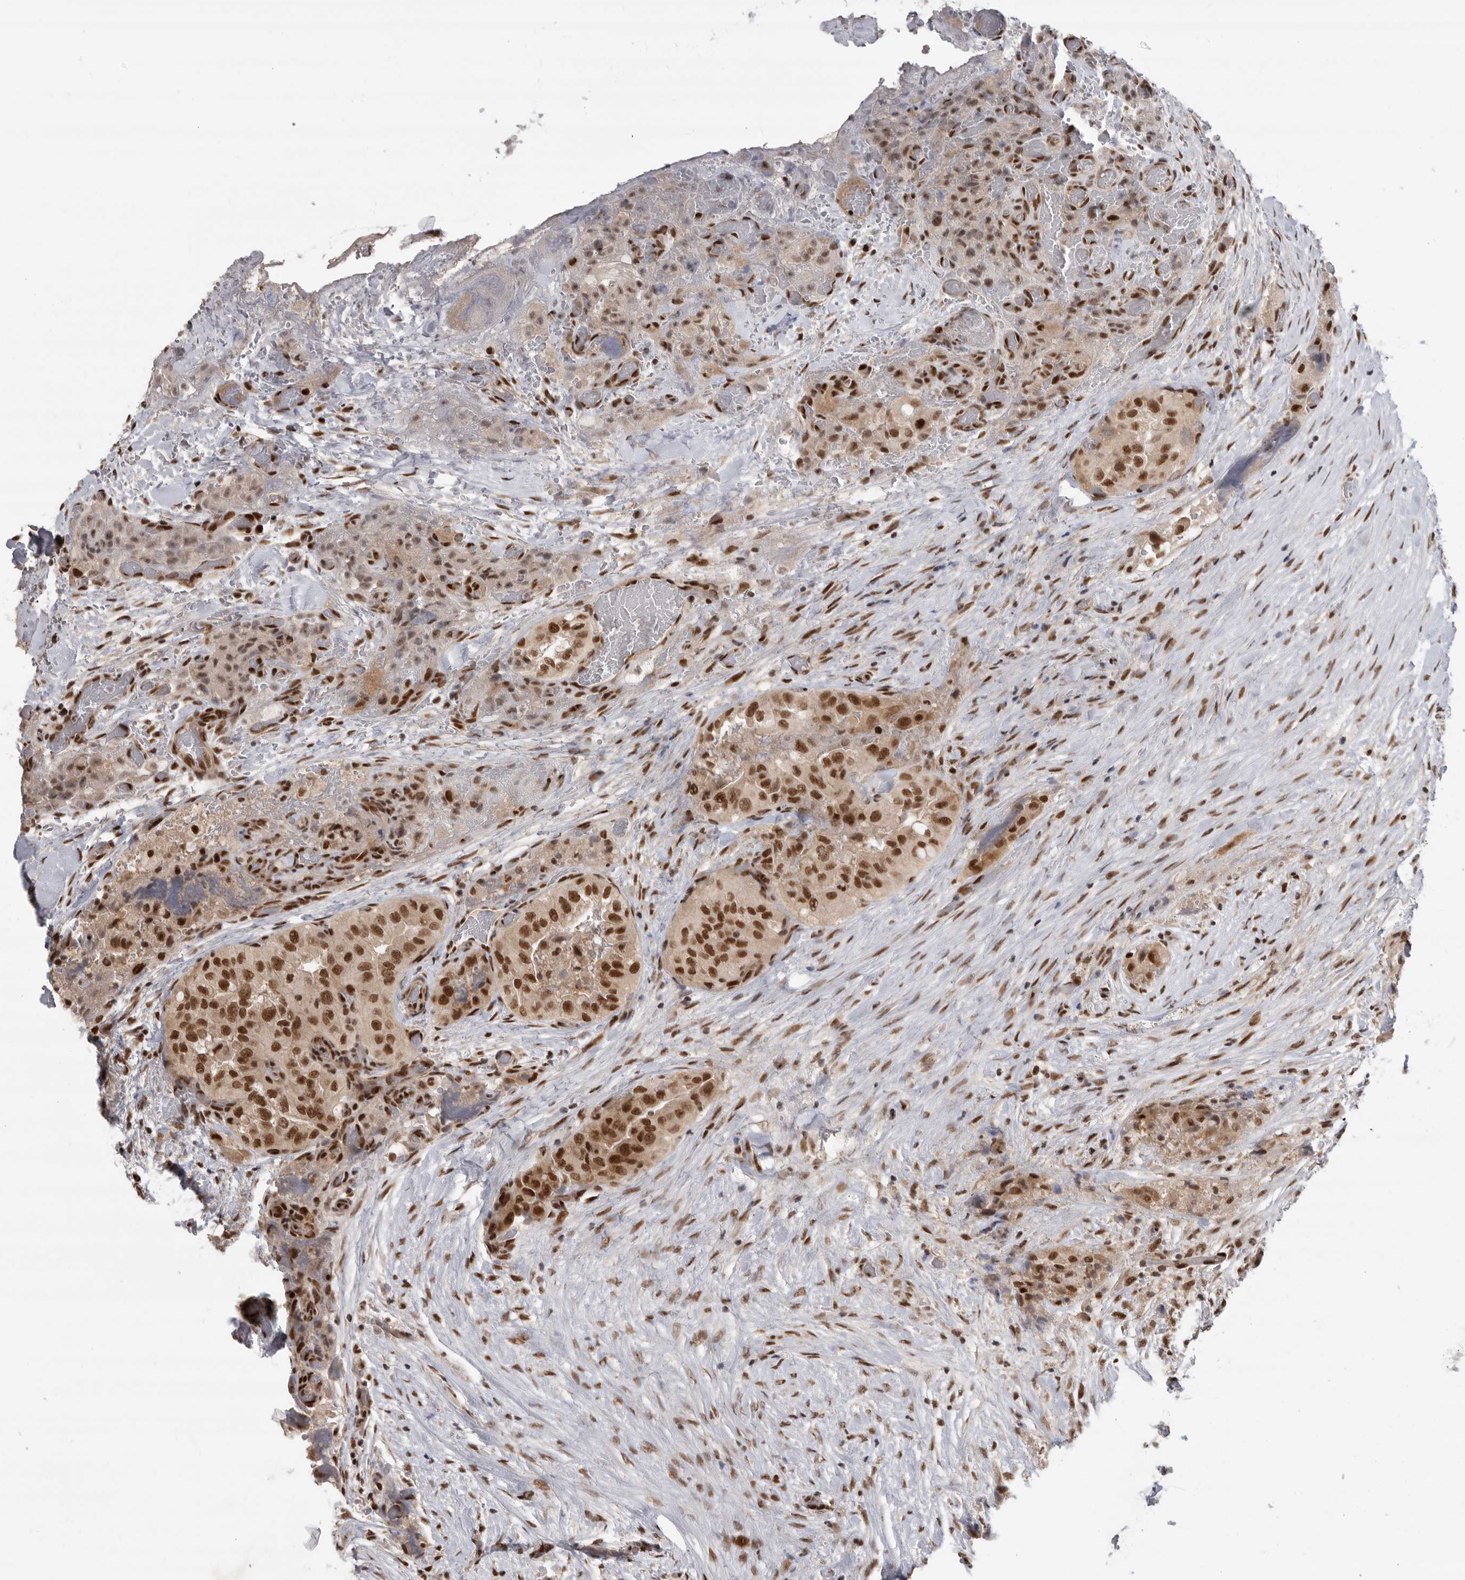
{"staining": {"intensity": "strong", "quantity": ">75%", "location": "cytoplasmic/membranous,nuclear"}, "tissue": "thyroid cancer", "cell_type": "Tumor cells", "image_type": "cancer", "snomed": [{"axis": "morphology", "description": "Papillary adenocarcinoma, NOS"}, {"axis": "topography", "description": "Thyroid gland"}], "caption": "Immunohistochemical staining of human thyroid papillary adenocarcinoma reveals high levels of strong cytoplasmic/membranous and nuclear protein staining in about >75% of tumor cells.", "gene": "ZNF830", "patient": {"sex": "female", "age": 59}}